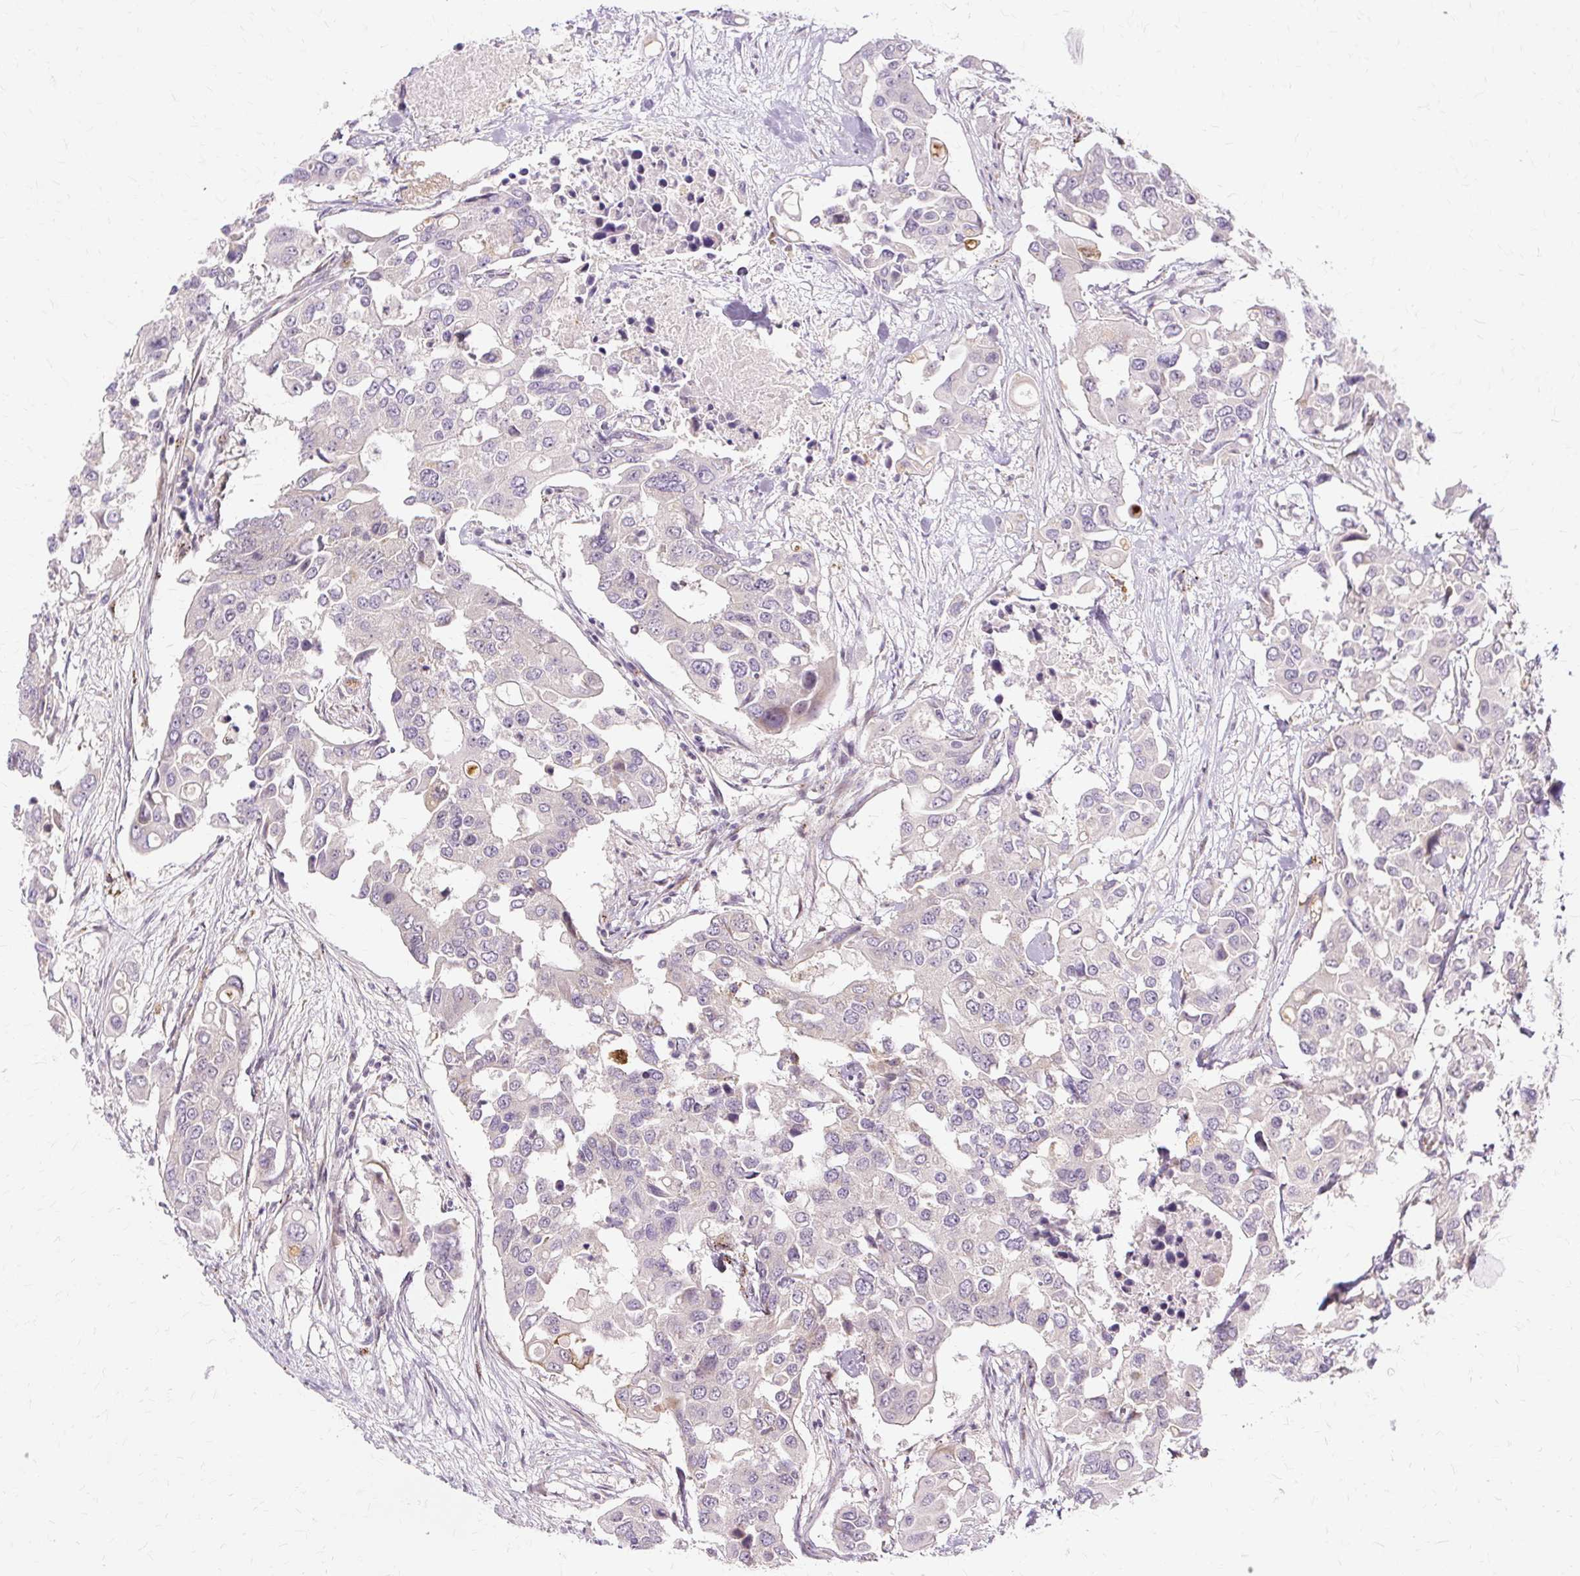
{"staining": {"intensity": "negative", "quantity": "none", "location": "none"}, "tissue": "colorectal cancer", "cell_type": "Tumor cells", "image_type": "cancer", "snomed": [{"axis": "morphology", "description": "Adenocarcinoma, NOS"}, {"axis": "topography", "description": "Colon"}], "caption": "Tumor cells are negative for protein expression in human colorectal adenocarcinoma. Nuclei are stained in blue.", "gene": "MMACHC", "patient": {"sex": "male", "age": 77}}